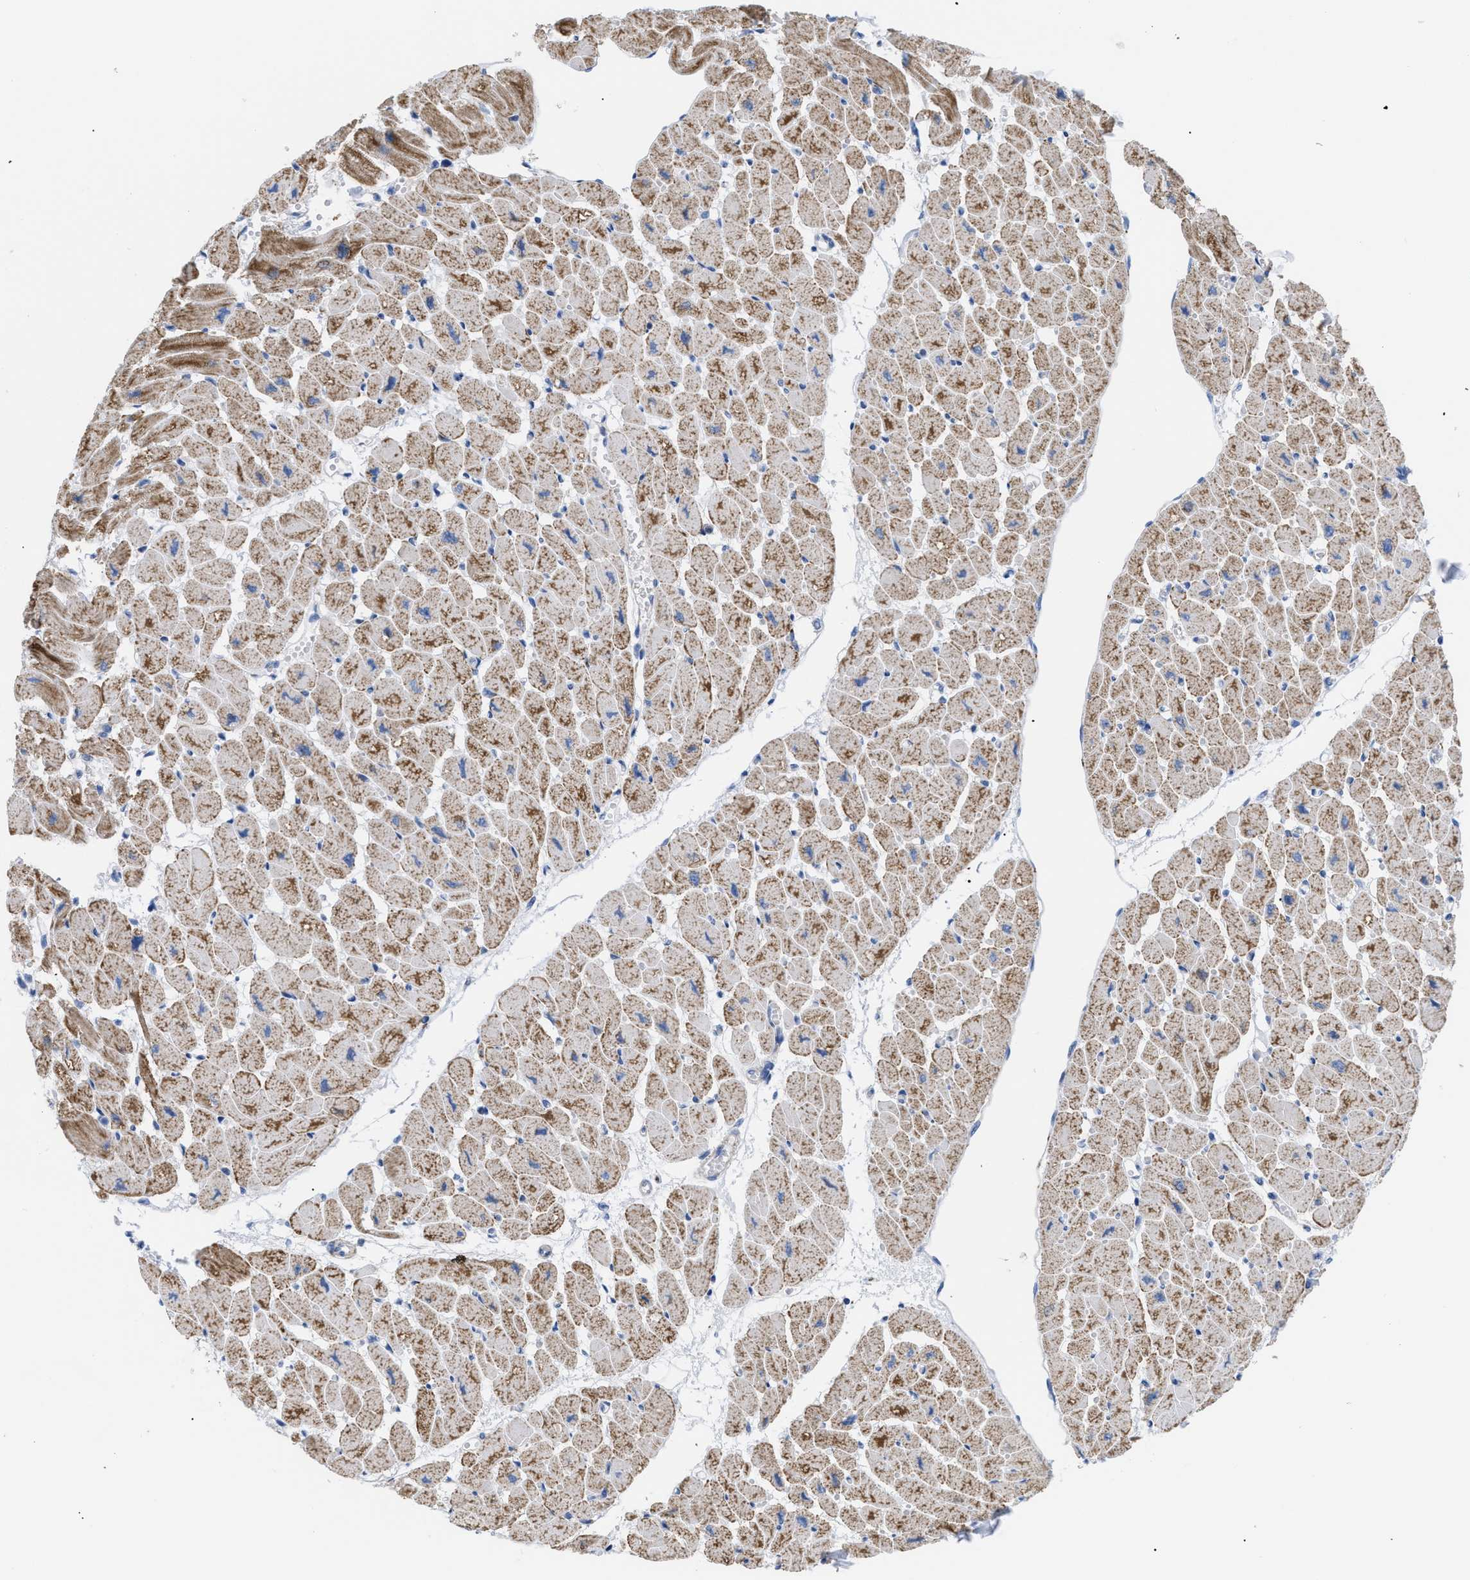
{"staining": {"intensity": "moderate", "quantity": ">75%", "location": "cytoplasmic/membranous"}, "tissue": "heart muscle", "cell_type": "Cardiomyocytes", "image_type": "normal", "snomed": [{"axis": "morphology", "description": "Normal tissue, NOS"}, {"axis": "topography", "description": "Heart"}], "caption": "DAB immunohistochemical staining of normal heart muscle reveals moderate cytoplasmic/membranous protein positivity in approximately >75% of cardiomyocytes.", "gene": "TMEM17", "patient": {"sex": "female", "age": 54}}